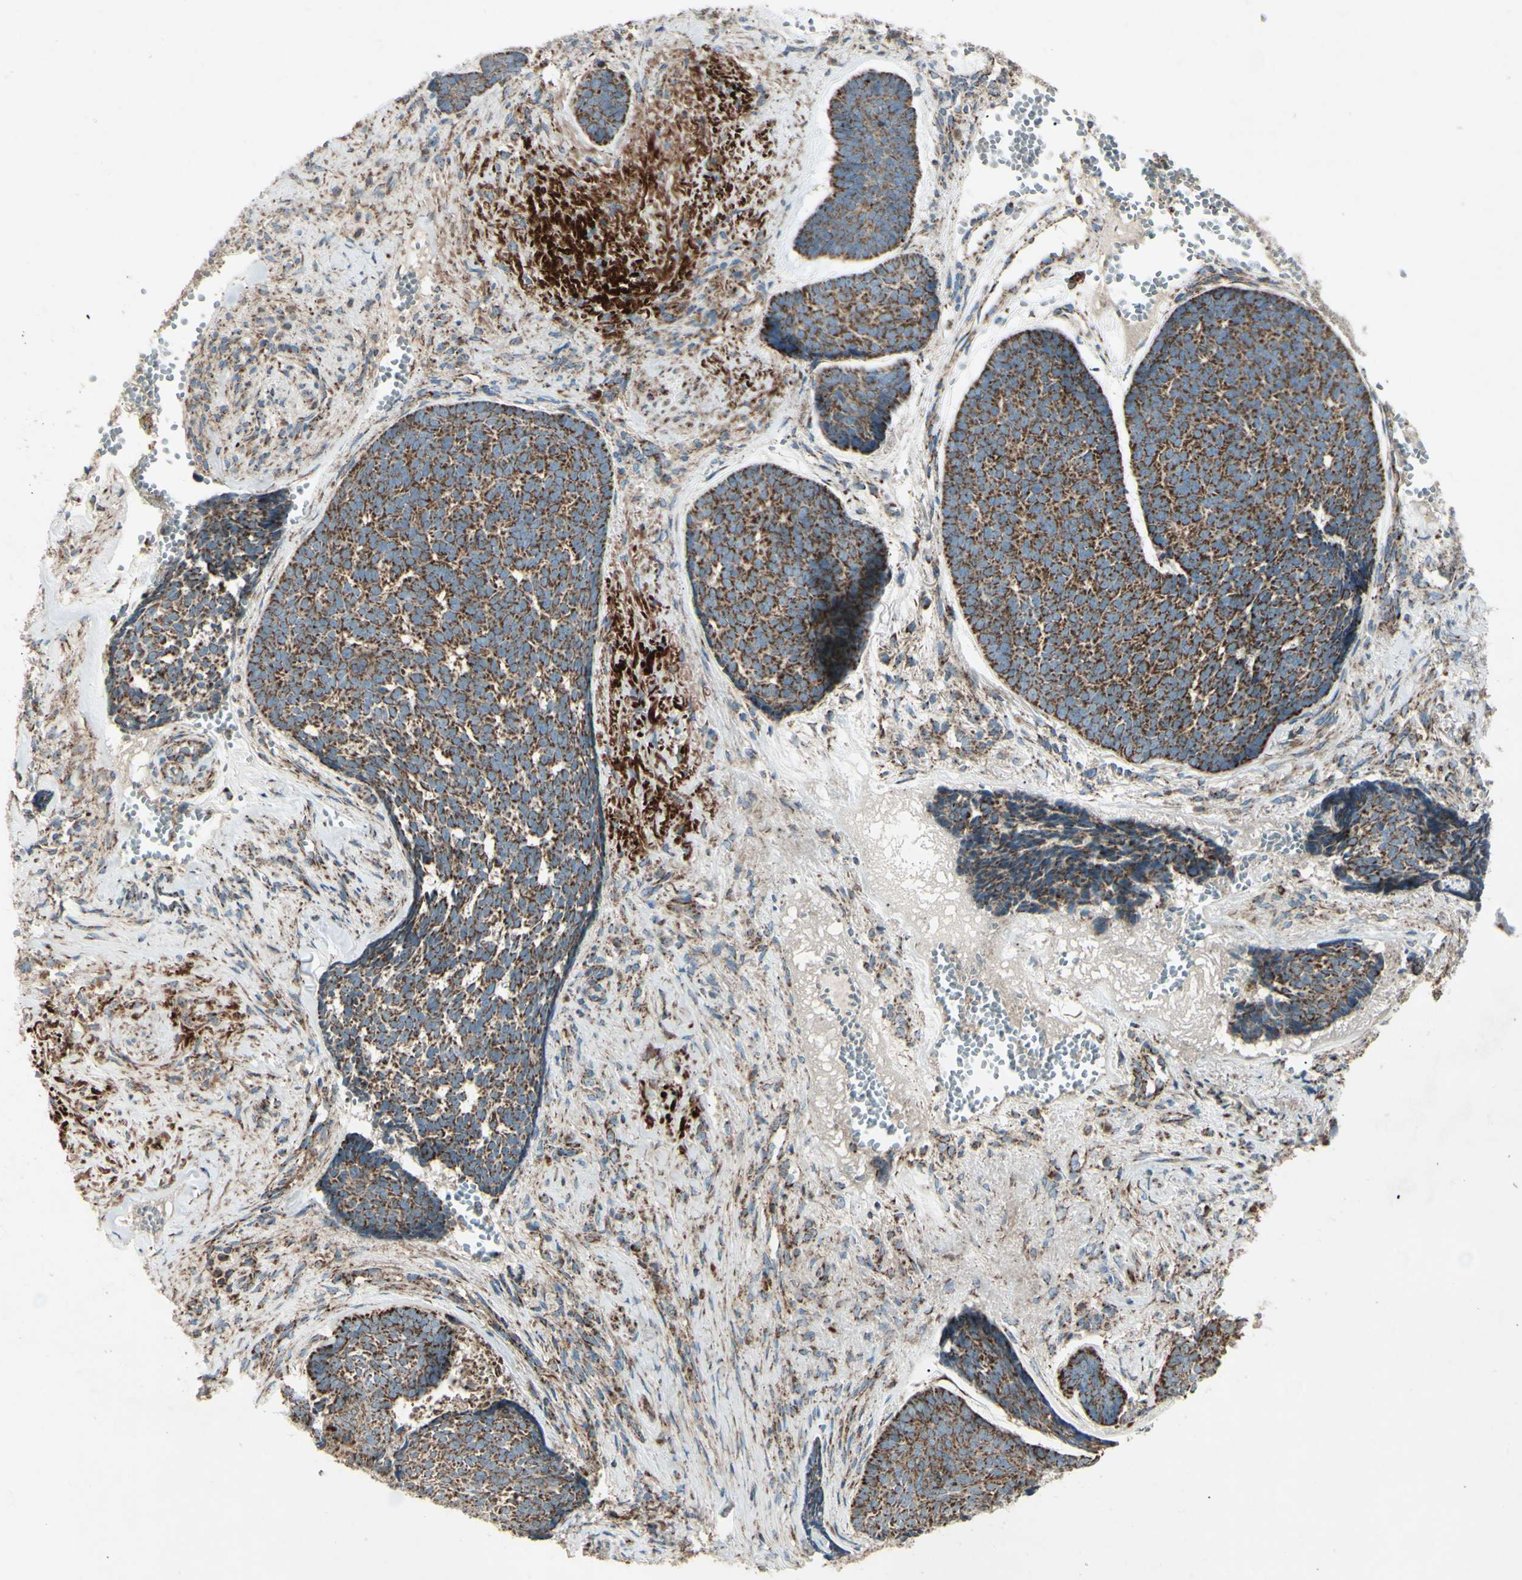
{"staining": {"intensity": "strong", "quantity": ">75%", "location": "cytoplasmic/membranous"}, "tissue": "skin cancer", "cell_type": "Tumor cells", "image_type": "cancer", "snomed": [{"axis": "morphology", "description": "Basal cell carcinoma"}, {"axis": "topography", "description": "Skin"}], "caption": "Immunohistochemical staining of skin cancer shows high levels of strong cytoplasmic/membranous expression in approximately >75% of tumor cells.", "gene": "RHOT1", "patient": {"sex": "male", "age": 84}}